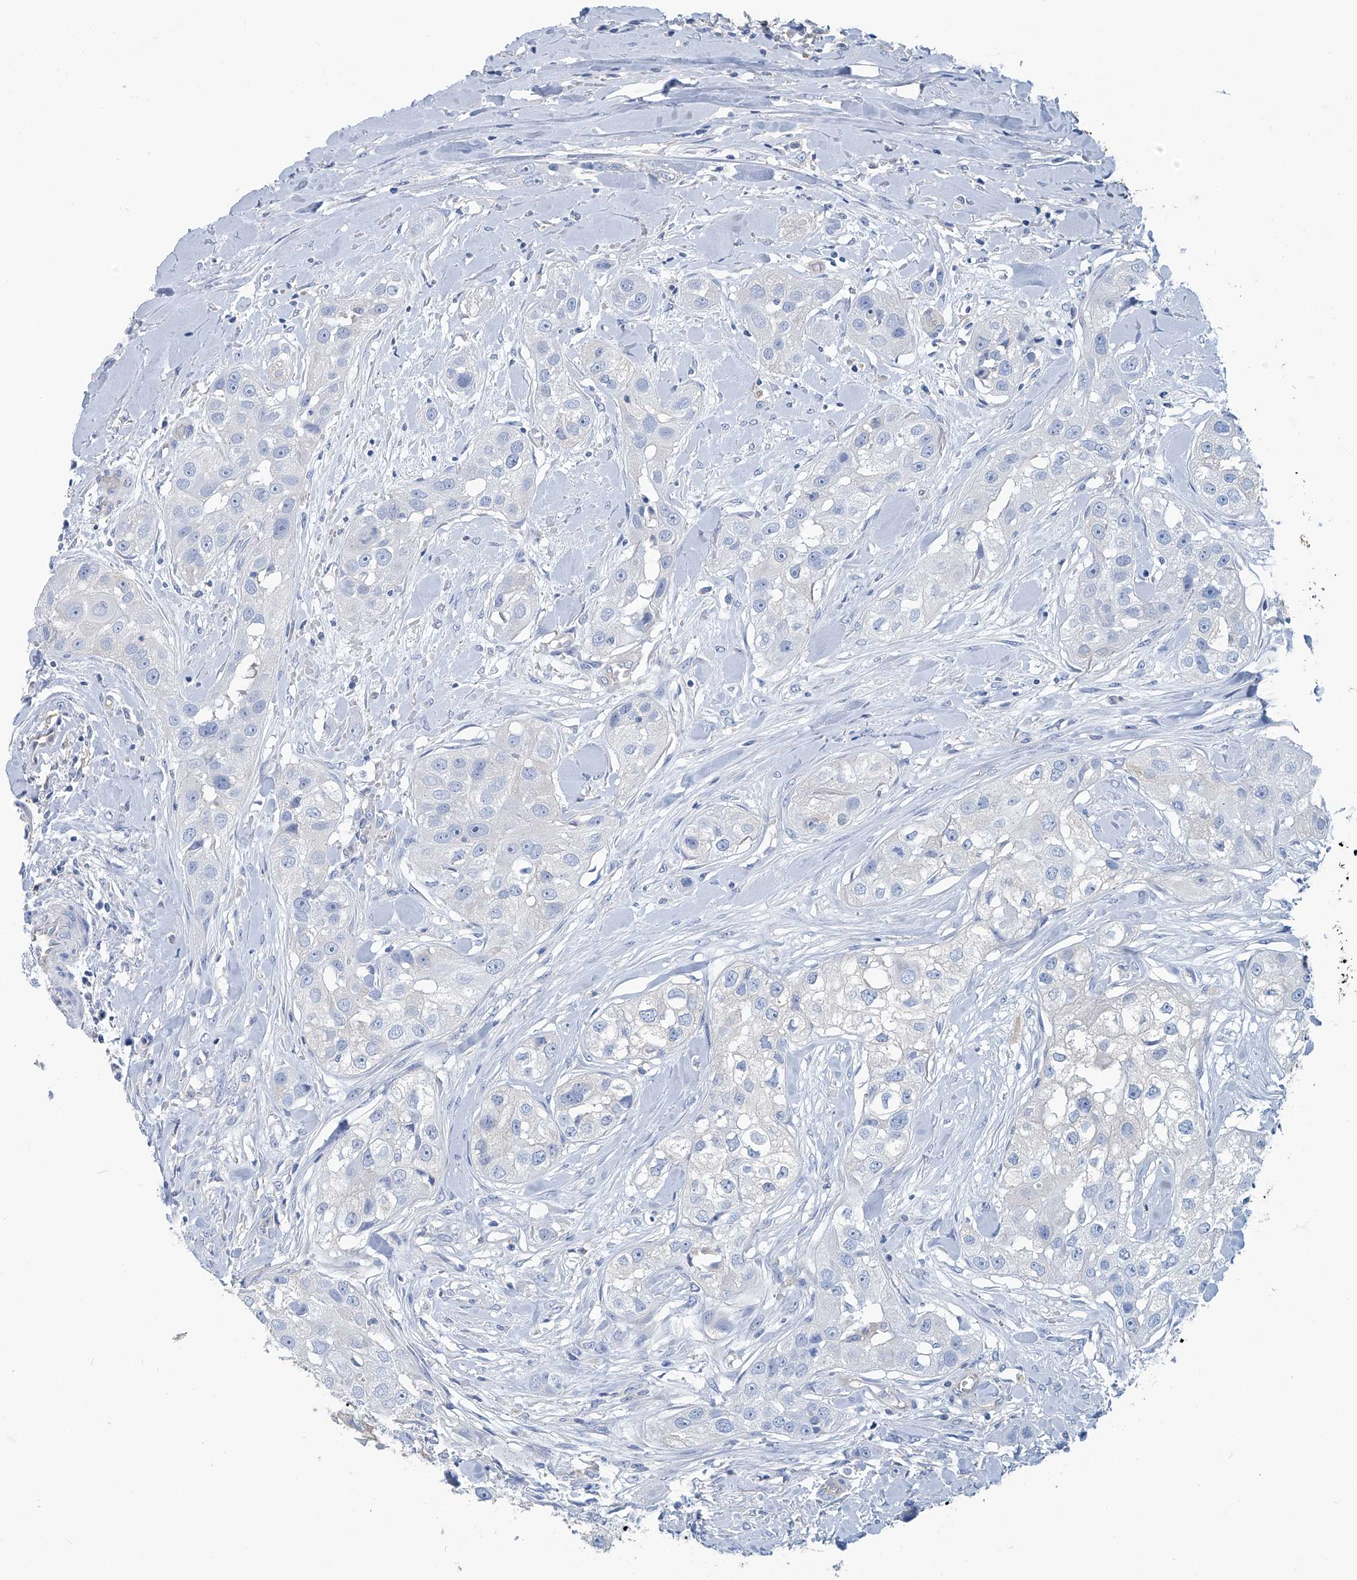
{"staining": {"intensity": "negative", "quantity": "none", "location": "none"}, "tissue": "head and neck cancer", "cell_type": "Tumor cells", "image_type": "cancer", "snomed": [{"axis": "morphology", "description": "Normal tissue, NOS"}, {"axis": "morphology", "description": "Squamous cell carcinoma, NOS"}, {"axis": "topography", "description": "Skeletal muscle"}, {"axis": "topography", "description": "Head-Neck"}], "caption": "A high-resolution image shows immunohistochemistry staining of head and neck cancer, which exhibits no significant expression in tumor cells.", "gene": "PFKL", "patient": {"sex": "male", "age": 51}}